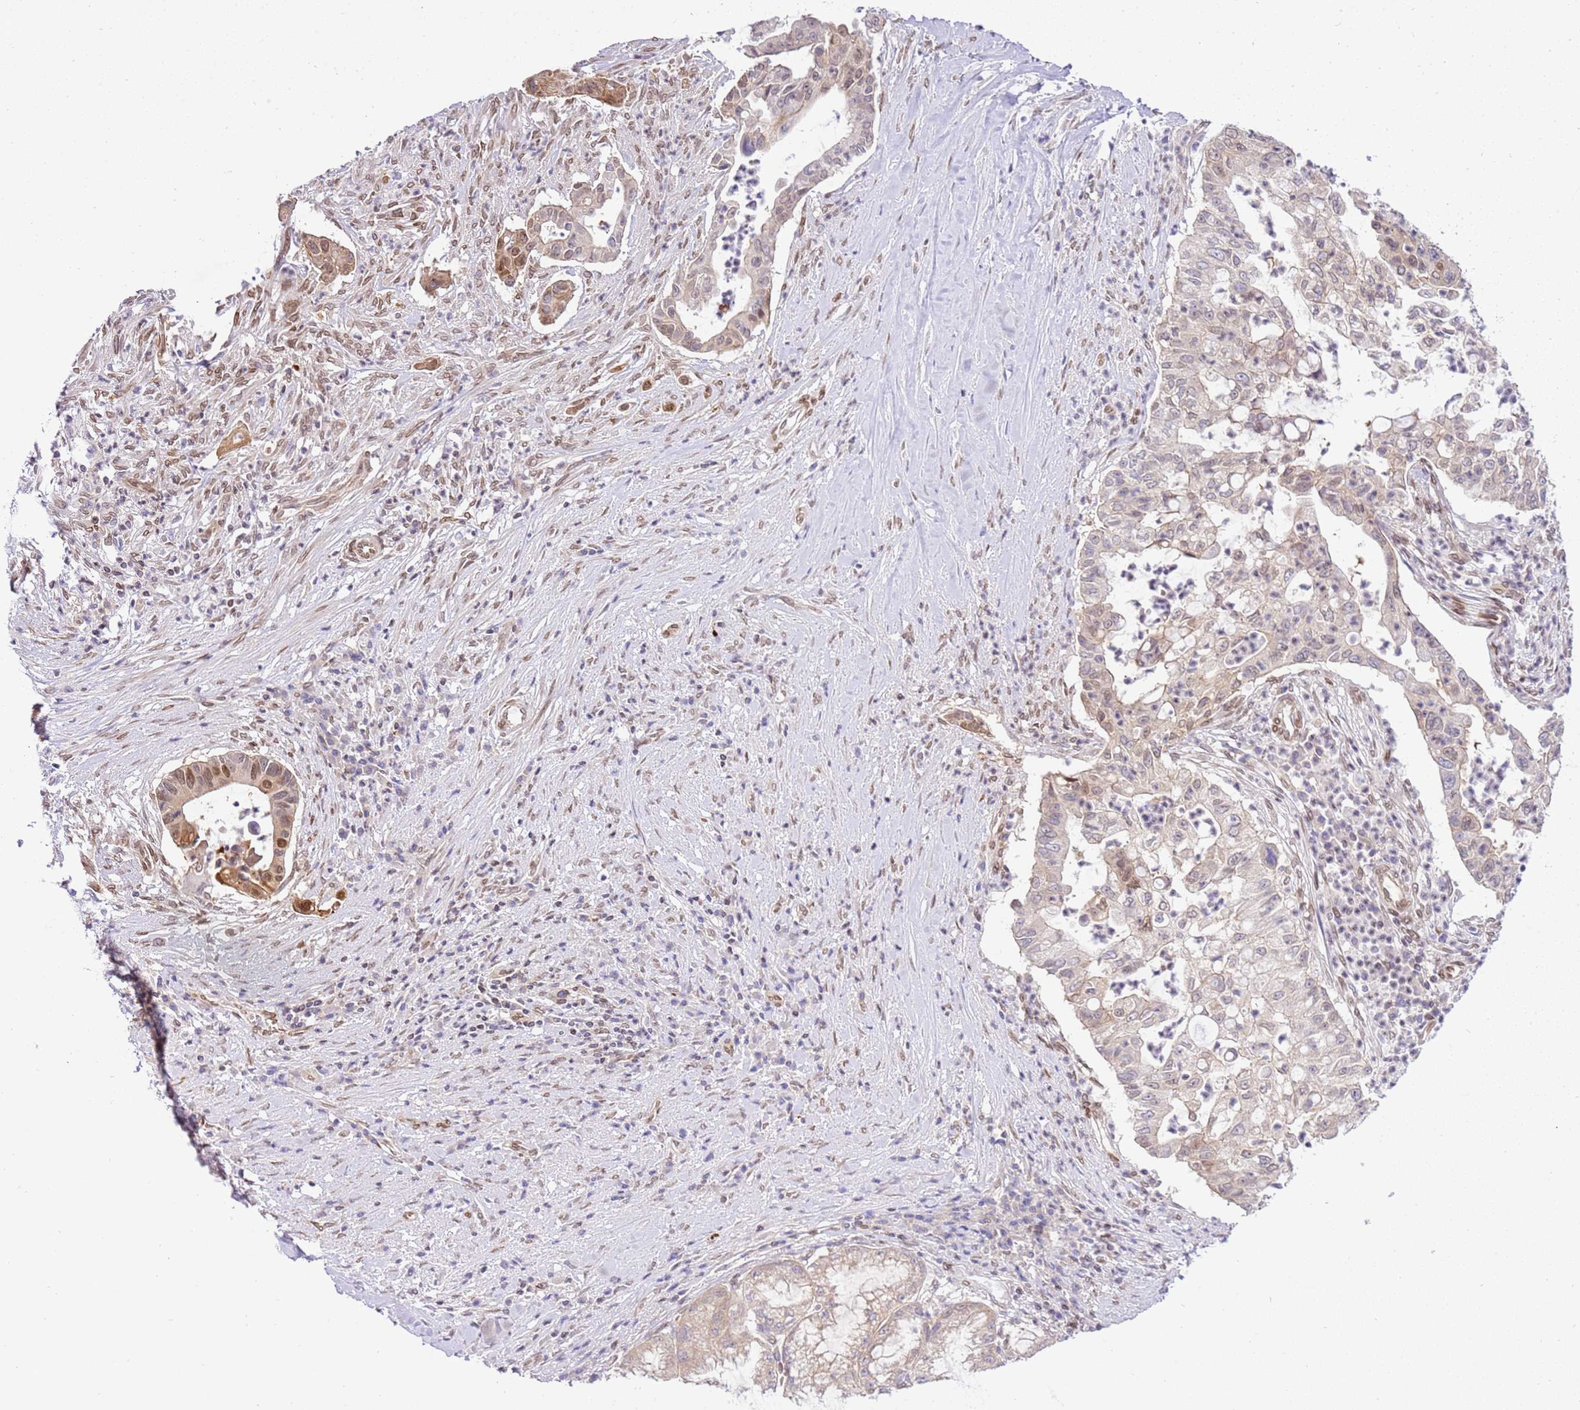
{"staining": {"intensity": "moderate", "quantity": "<25%", "location": "nuclear"}, "tissue": "pancreatic cancer", "cell_type": "Tumor cells", "image_type": "cancer", "snomed": [{"axis": "morphology", "description": "Adenocarcinoma, NOS"}, {"axis": "topography", "description": "Pancreas"}], "caption": "Human pancreatic cancer (adenocarcinoma) stained with a brown dye demonstrates moderate nuclear positive staining in approximately <25% of tumor cells.", "gene": "TRIM37", "patient": {"sex": "male", "age": 73}}